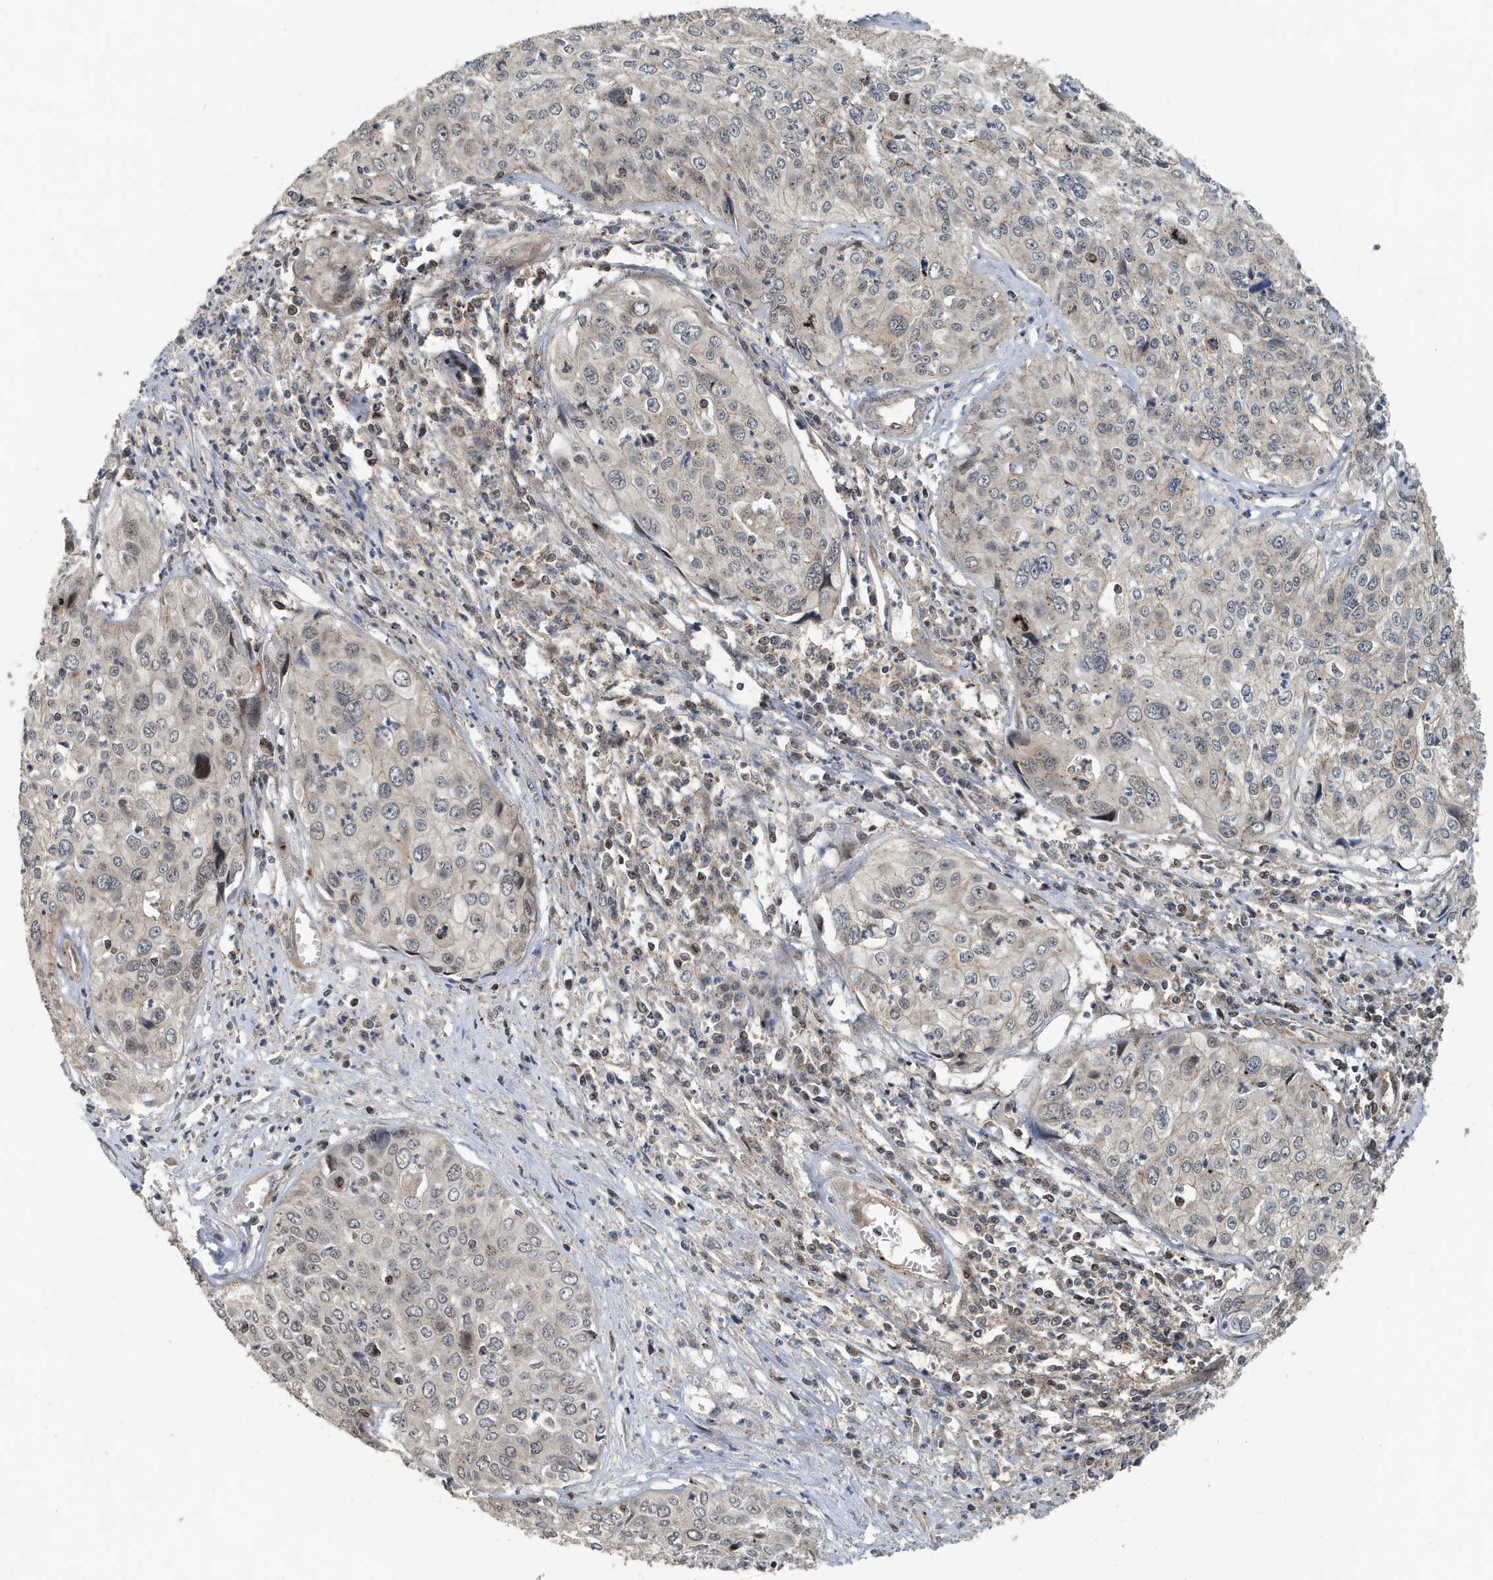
{"staining": {"intensity": "weak", "quantity": "<25%", "location": "cytoplasmic/membranous"}, "tissue": "cervical cancer", "cell_type": "Tumor cells", "image_type": "cancer", "snomed": [{"axis": "morphology", "description": "Squamous cell carcinoma, NOS"}, {"axis": "topography", "description": "Cervix"}], "caption": "High power microscopy micrograph of an immunohistochemistry photomicrograph of squamous cell carcinoma (cervical), revealing no significant staining in tumor cells.", "gene": "KIF15", "patient": {"sex": "female", "age": 31}}